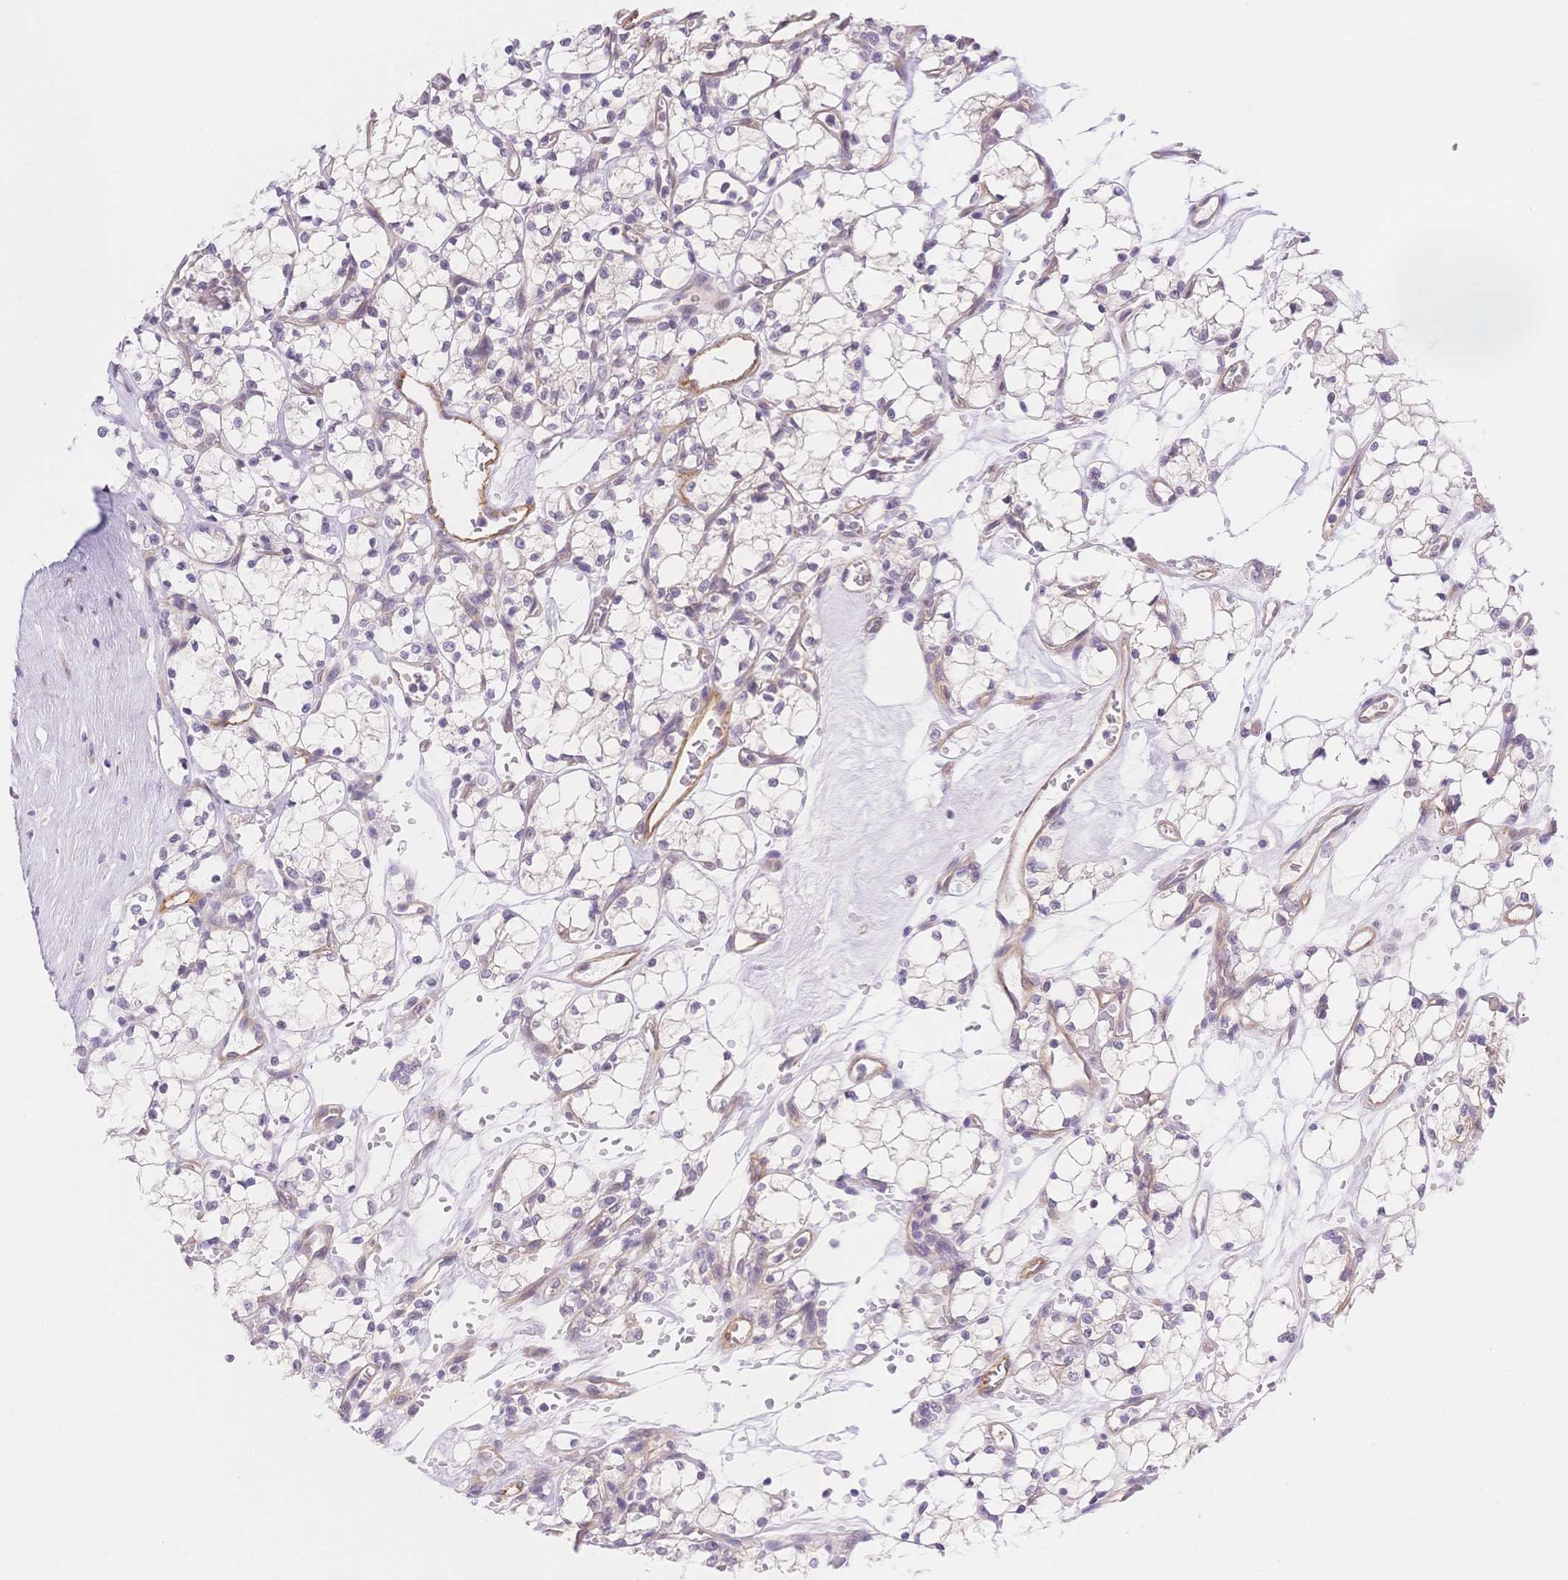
{"staining": {"intensity": "negative", "quantity": "none", "location": "none"}, "tissue": "renal cancer", "cell_type": "Tumor cells", "image_type": "cancer", "snomed": [{"axis": "morphology", "description": "Adenocarcinoma, NOS"}, {"axis": "topography", "description": "Kidney"}], "caption": "IHC of human renal cancer shows no positivity in tumor cells.", "gene": "CSN1S1", "patient": {"sex": "female", "age": 69}}